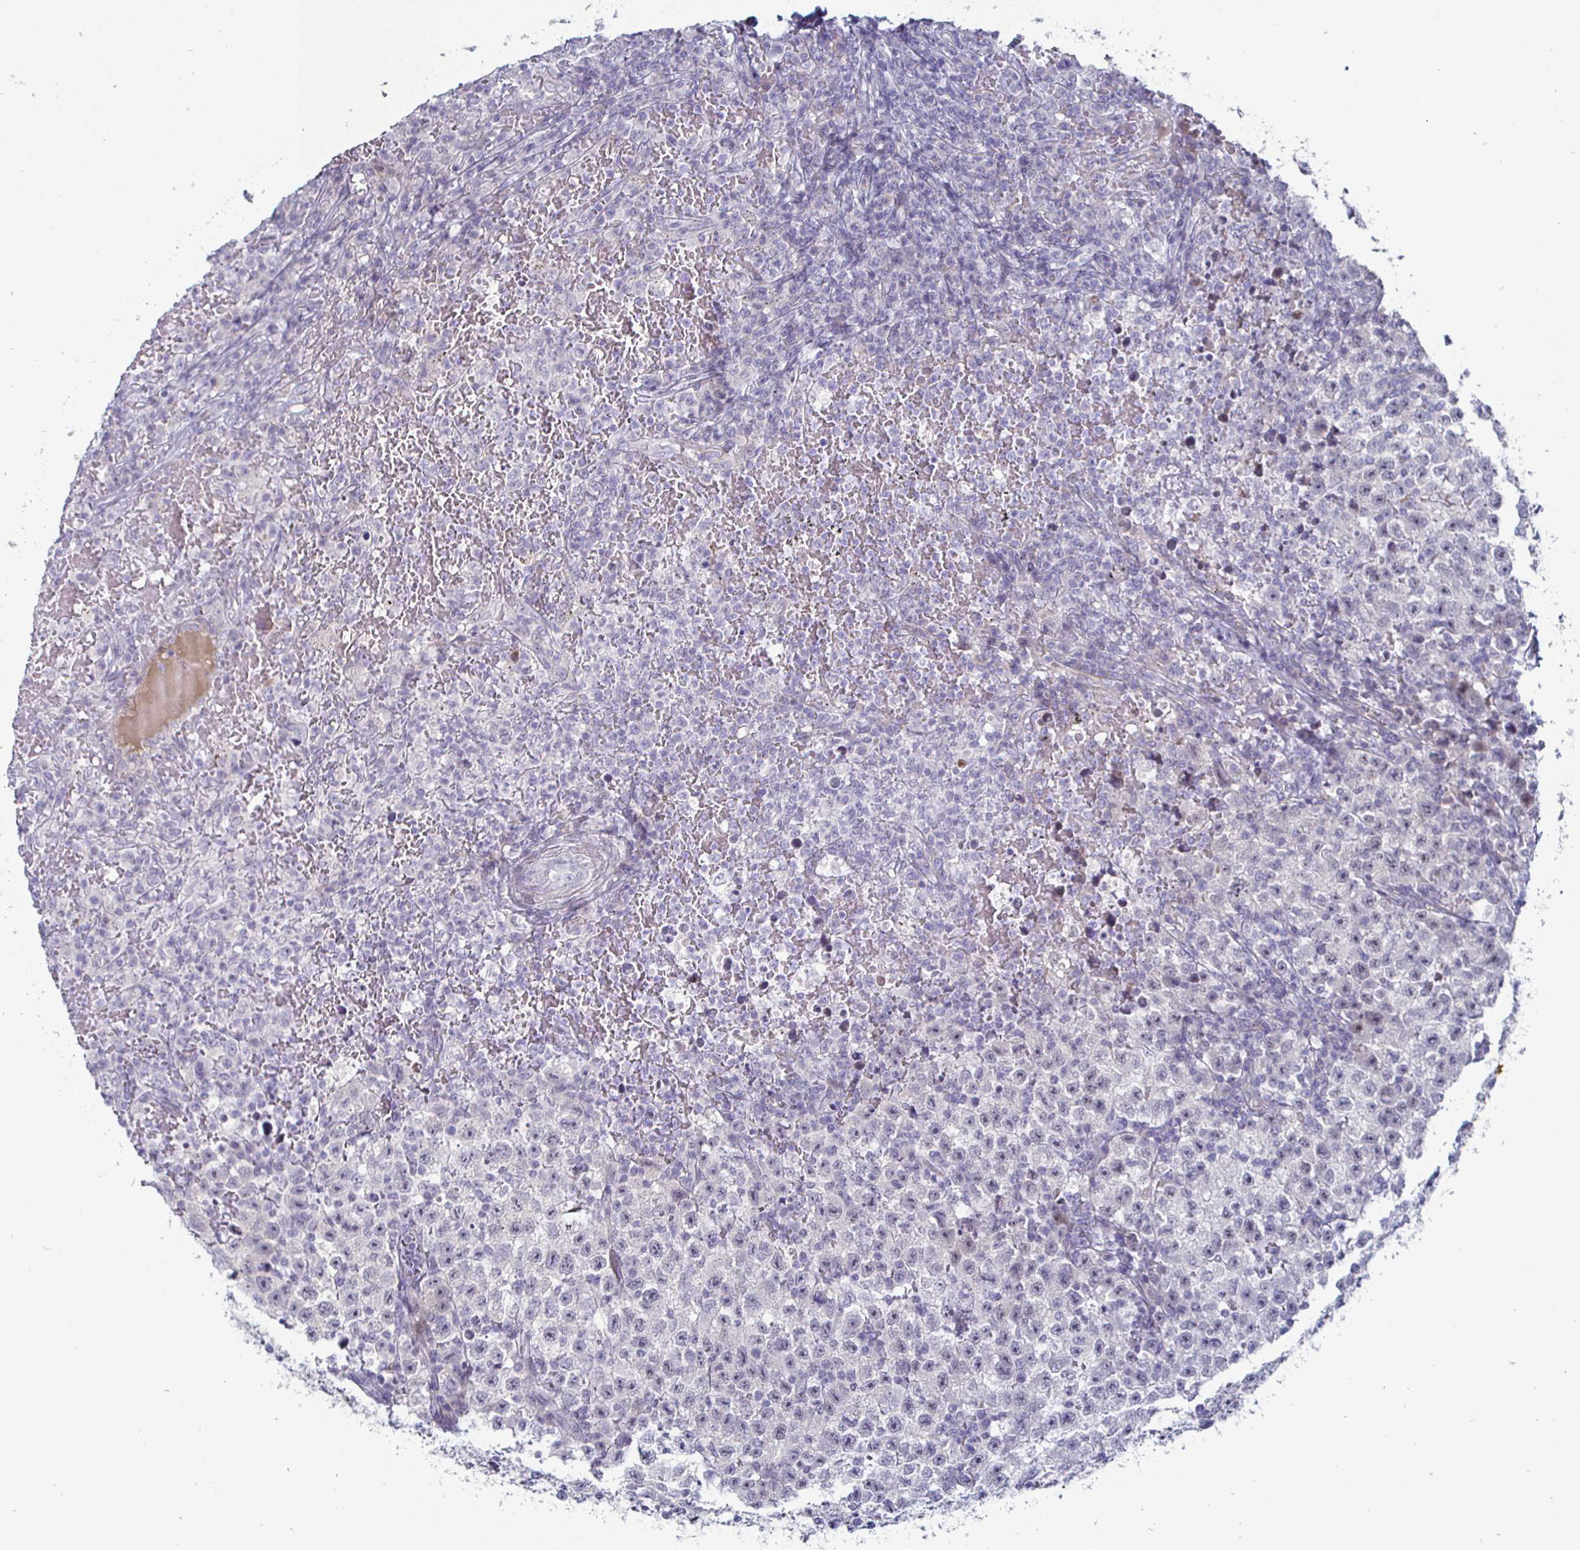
{"staining": {"intensity": "negative", "quantity": "none", "location": "none"}, "tissue": "testis cancer", "cell_type": "Tumor cells", "image_type": "cancer", "snomed": [{"axis": "morphology", "description": "Seminoma, NOS"}, {"axis": "topography", "description": "Testis"}], "caption": "Immunohistochemistry of seminoma (testis) displays no staining in tumor cells.", "gene": "DMRTB1", "patient": {"sex": "male", "age": 22}}